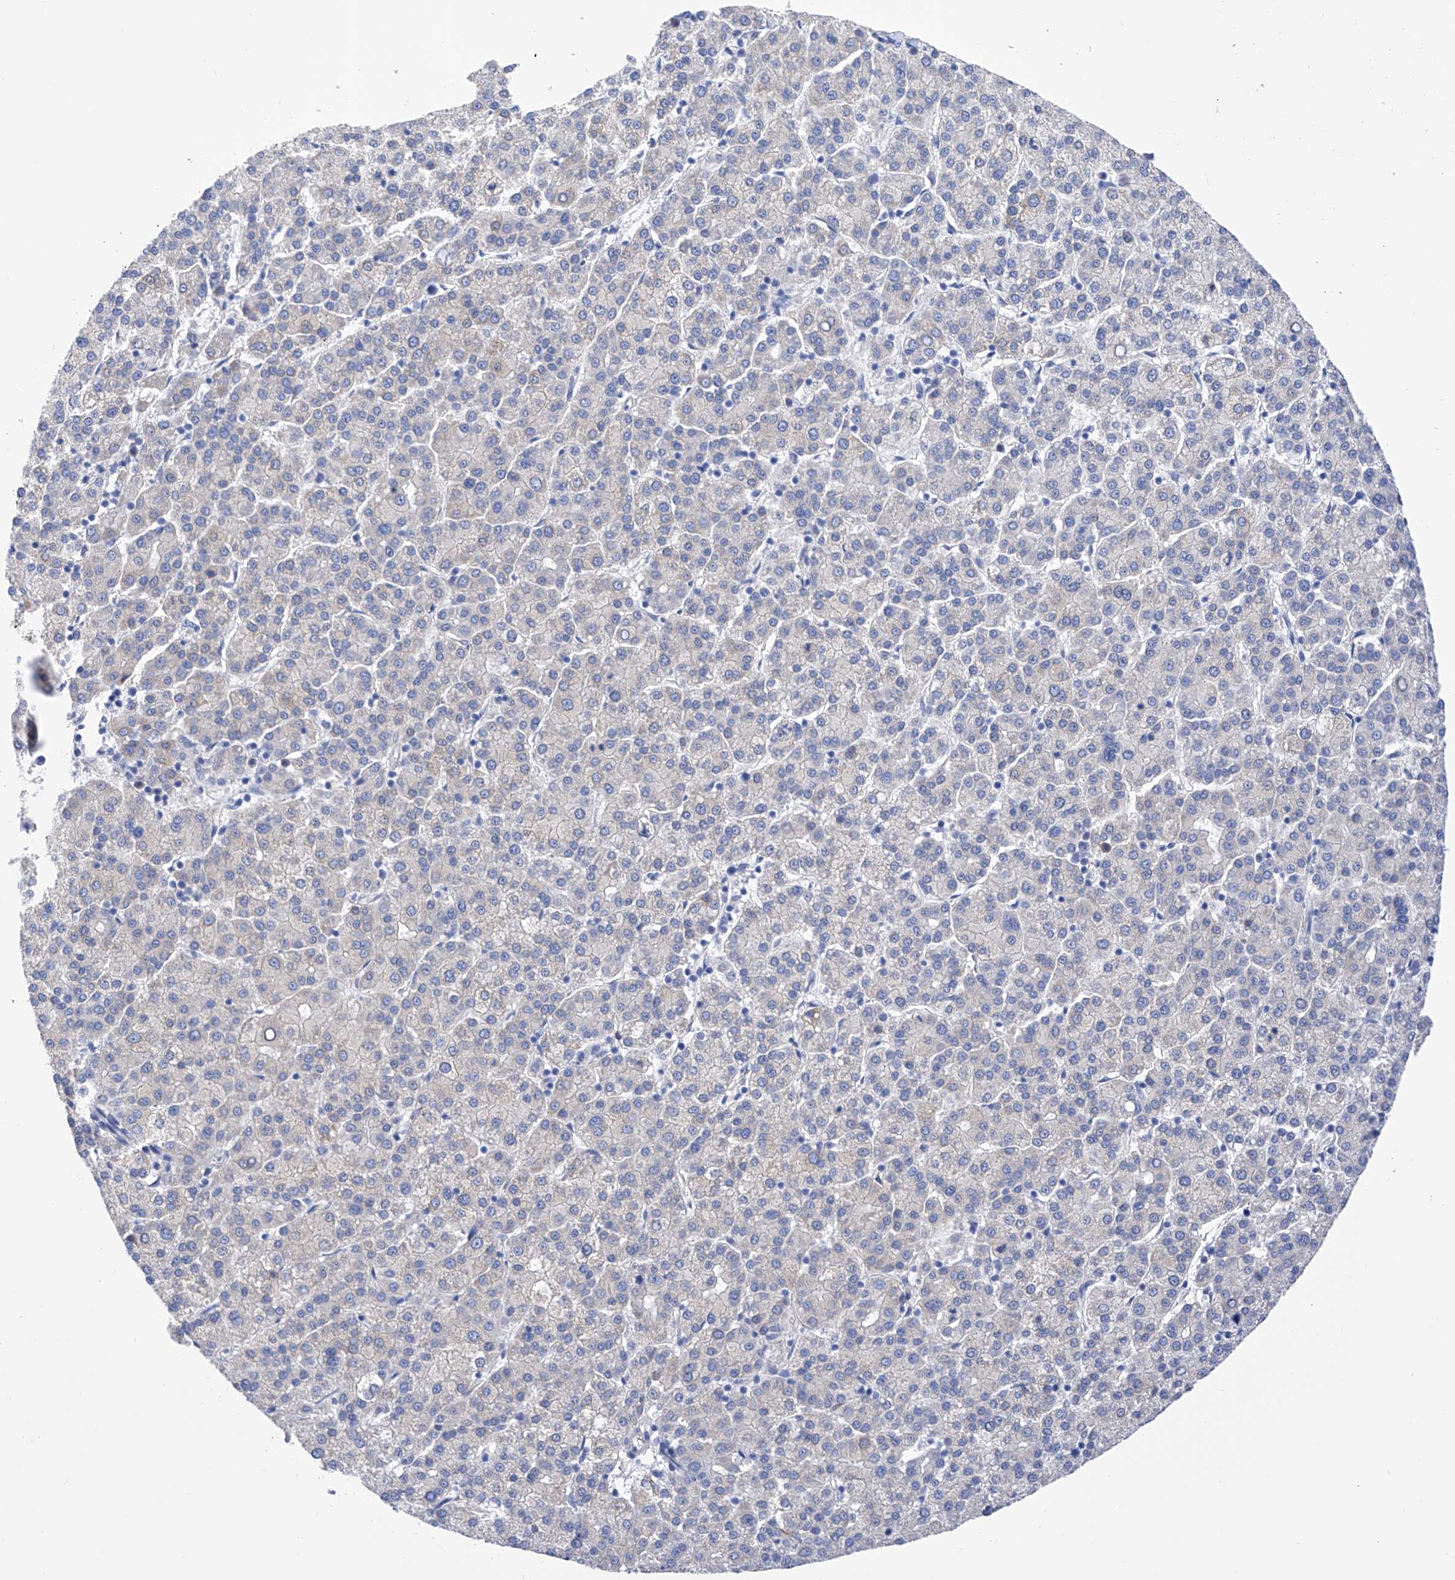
{"staining": {"intensity": "negative", "quantity": "none", "location": "none"}, "tissue": "liver cancer", "cell_type": "Tumor cells", "image_type": "cancer", "snomed": [{"axis": "morphology", "description": "Carcinoma, Hepatocellular, NOS"}, {"axis": "topography", "description": "Liver"}], "caption": "Tumor cells are negative for protein expression in human liver cancer (hepatocellular carcinoma). (DAB (3,3'-diaminobenzidine) immunohistochemistry (IHC) with hematoxylin counter stain).", "gene": "PDIA5", "patient": {"sex": "female", "age": 58}}